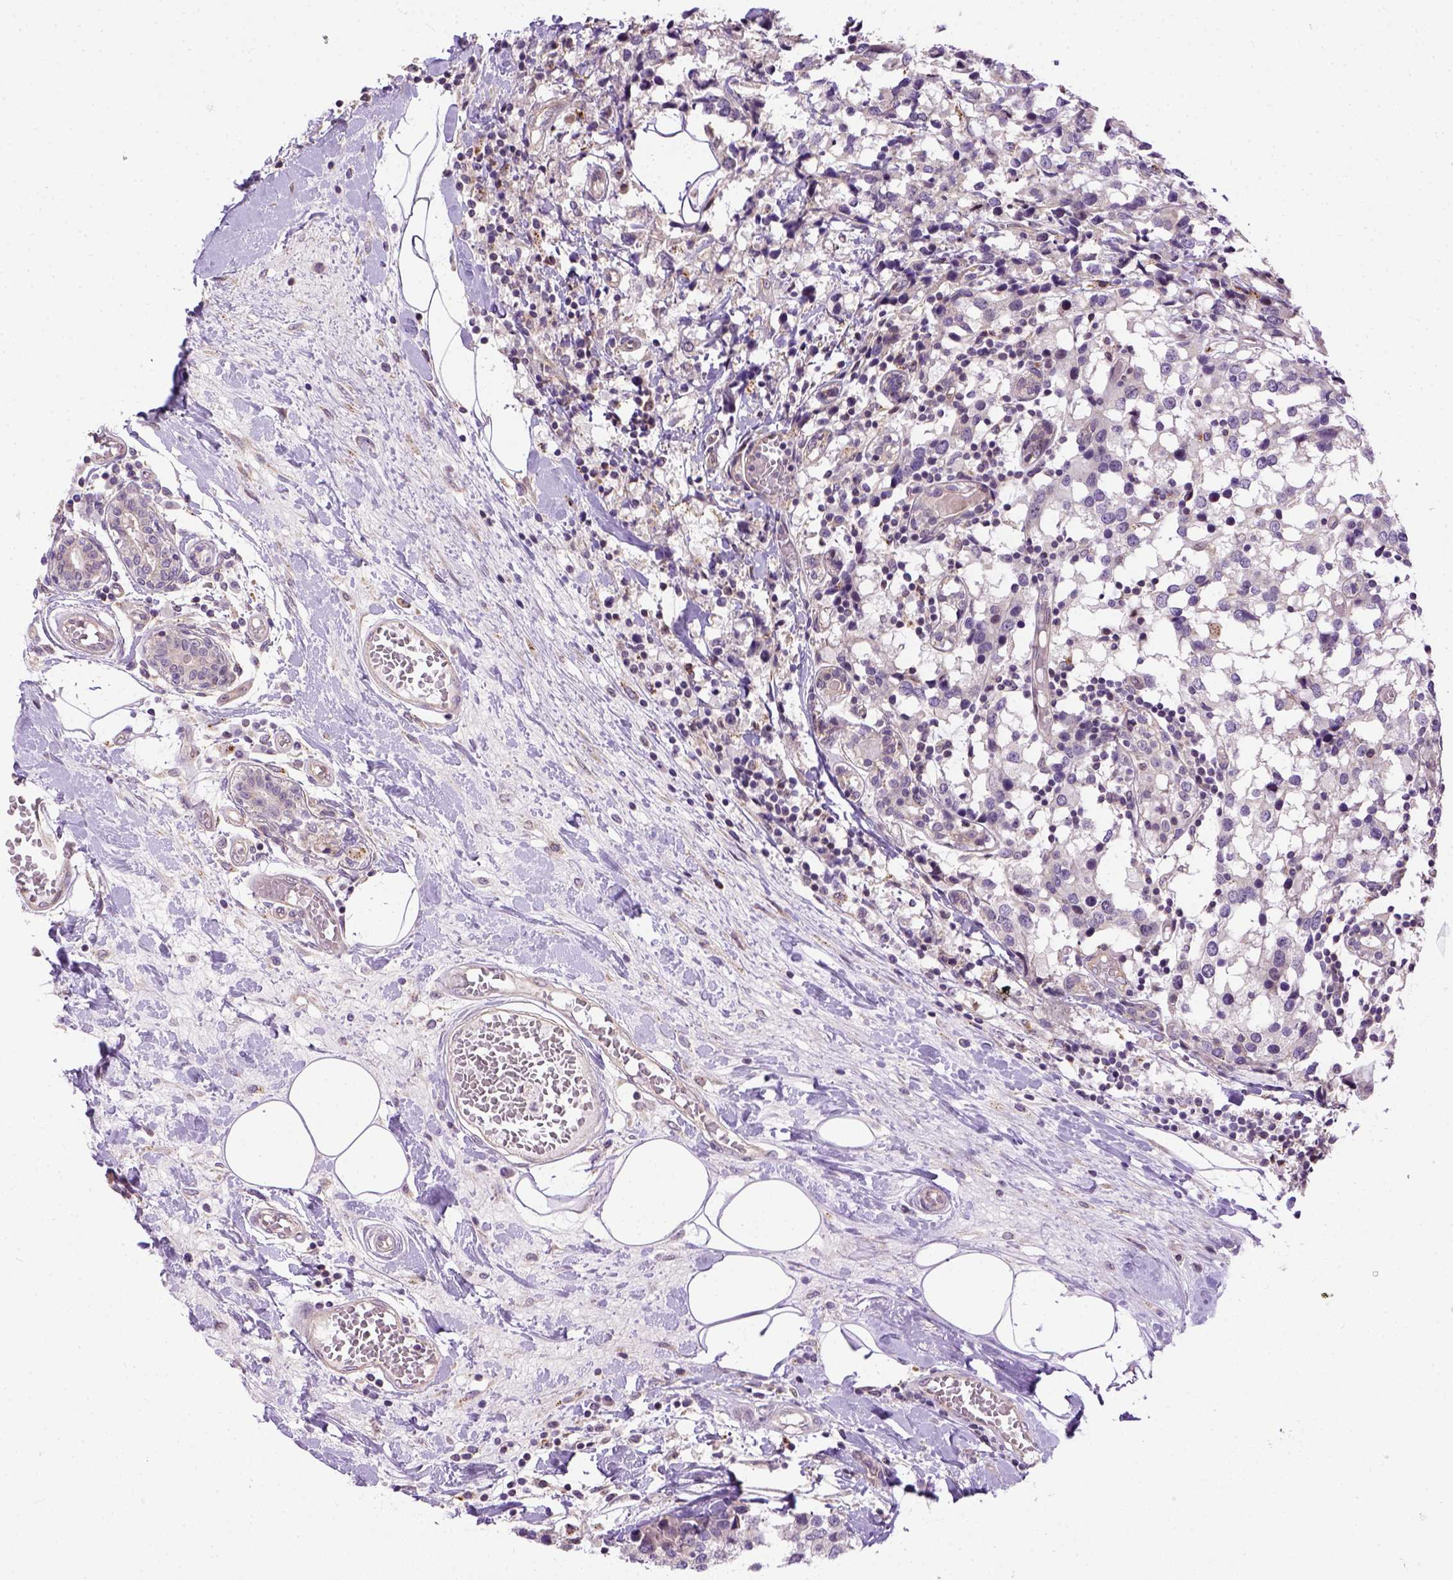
{"staining": {"intensity": "negative", "quantity": "none", "location": "none"}, "tissue": "breast cancer", "cell_type": "Tumor cells", "image_type": "cancer", "snomed": [{"axis": "morphology", "description": "Lobular carcinoma"}, {"axis": "topography", "description": "Breast"}], "caption": "High magnification brightfield microscopy of lobular carcinoma (breast) stained with DAB (3,3'-diaminobenzidine) (brown) and counterstained with hematoxylin (blue): tumor cells show no significant positivity.", "gene": "KAZN", "patient": {"sex": "female", "age": 59}}